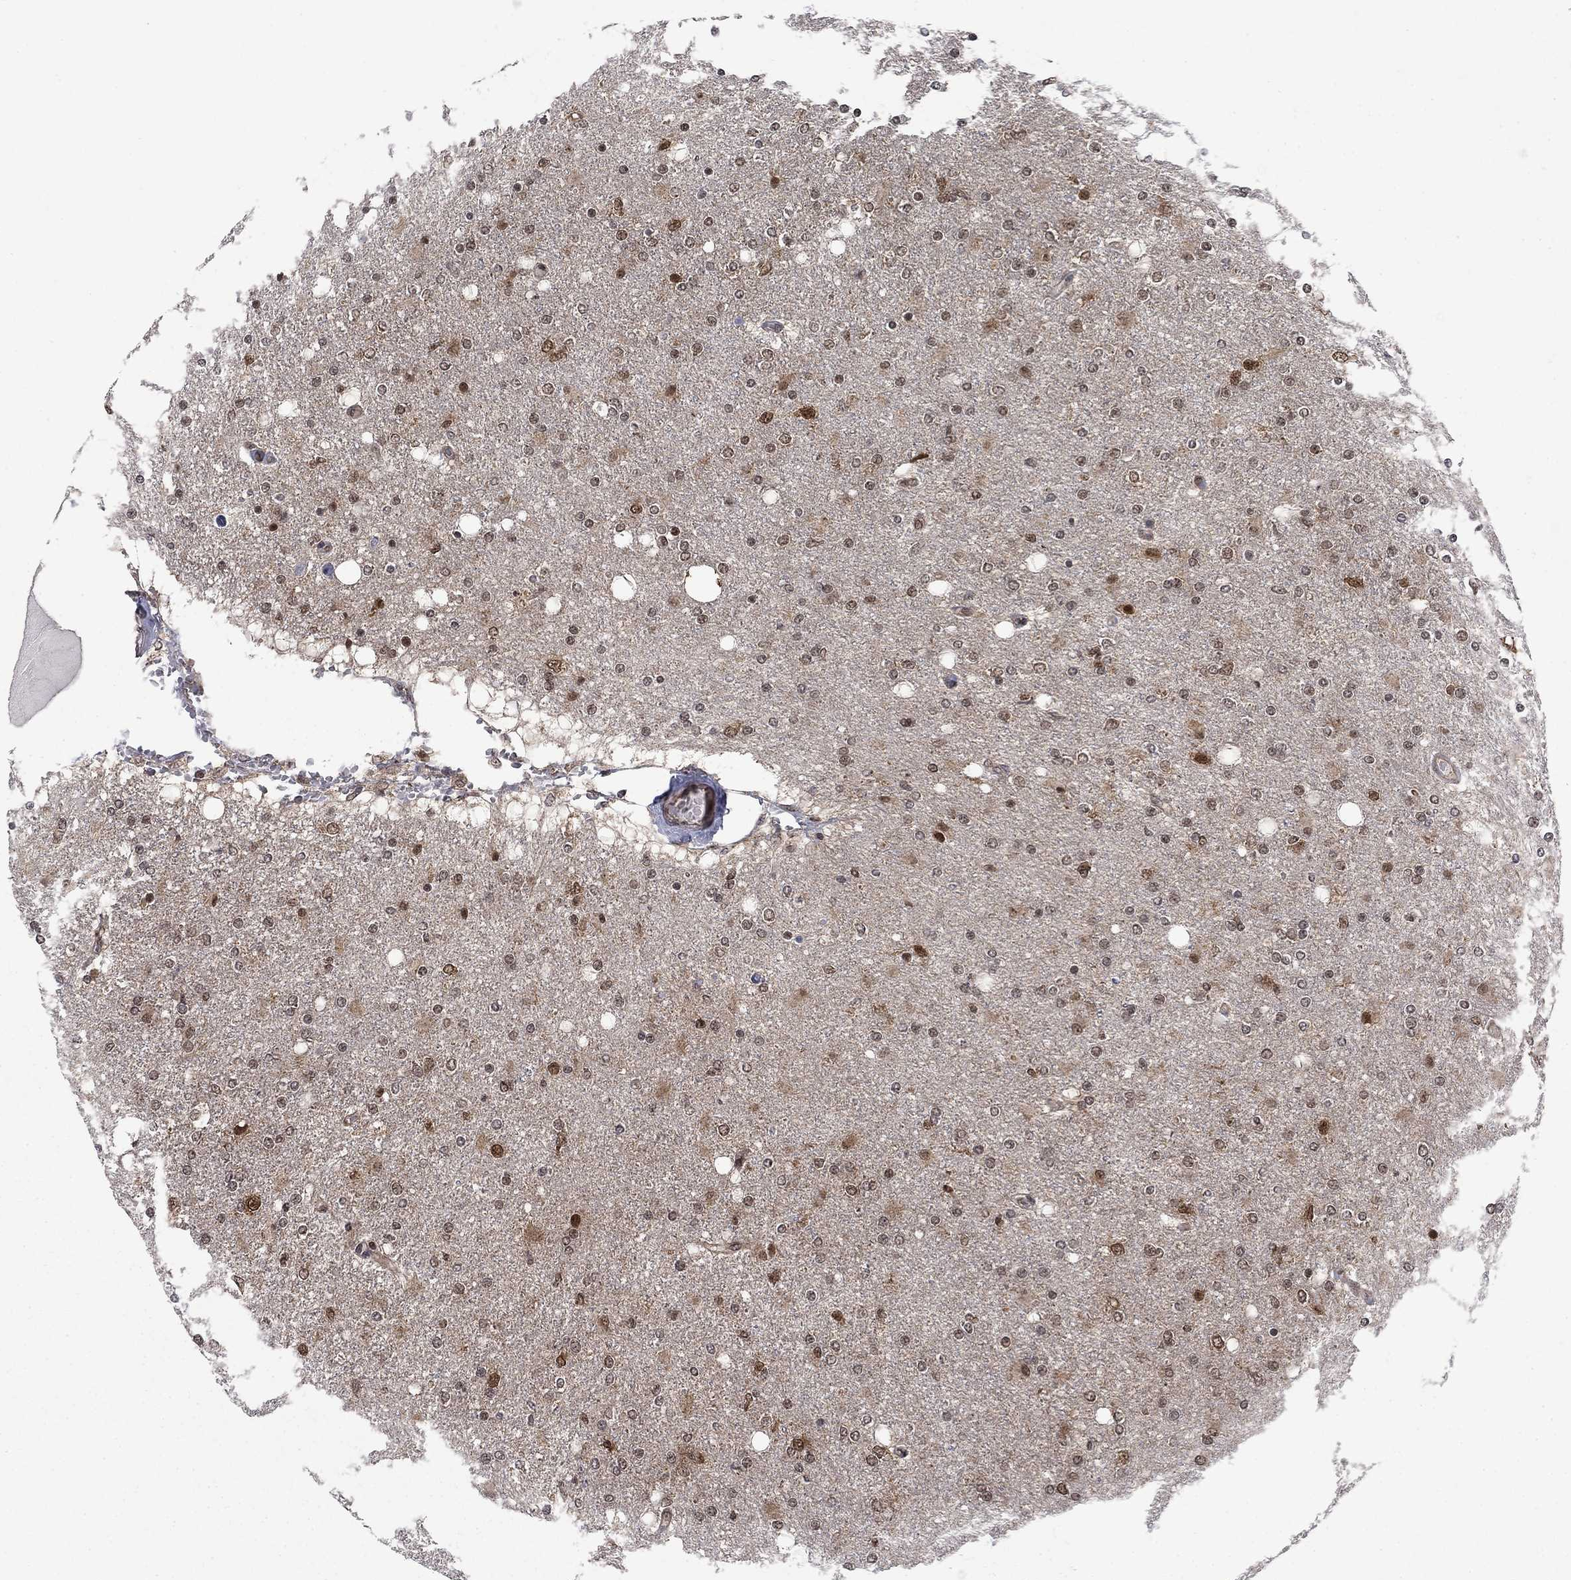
{"staining": {"intensity": "strong", "quantity": "<25%", "location": "nuclear"}, "tissue": "glioma", "cell_type": "Tumor cells", "image_type": "cancer", "snomed": [{"axis": "morphology", "description": "Glioma, malignant, High grade"}, {"axis": "topography", "description": "Cerebral cortex"}], "caption": "This image exhibits malignant glioma (high-grade) stained with immunohistochemistry to label a protein in brown. The nuclear of tumor cells show strong positivity for the protein. Nuclei are counter-stained blue.", "gene": "DNAJA1", "patient": {"sex": "male", "age": 70}}